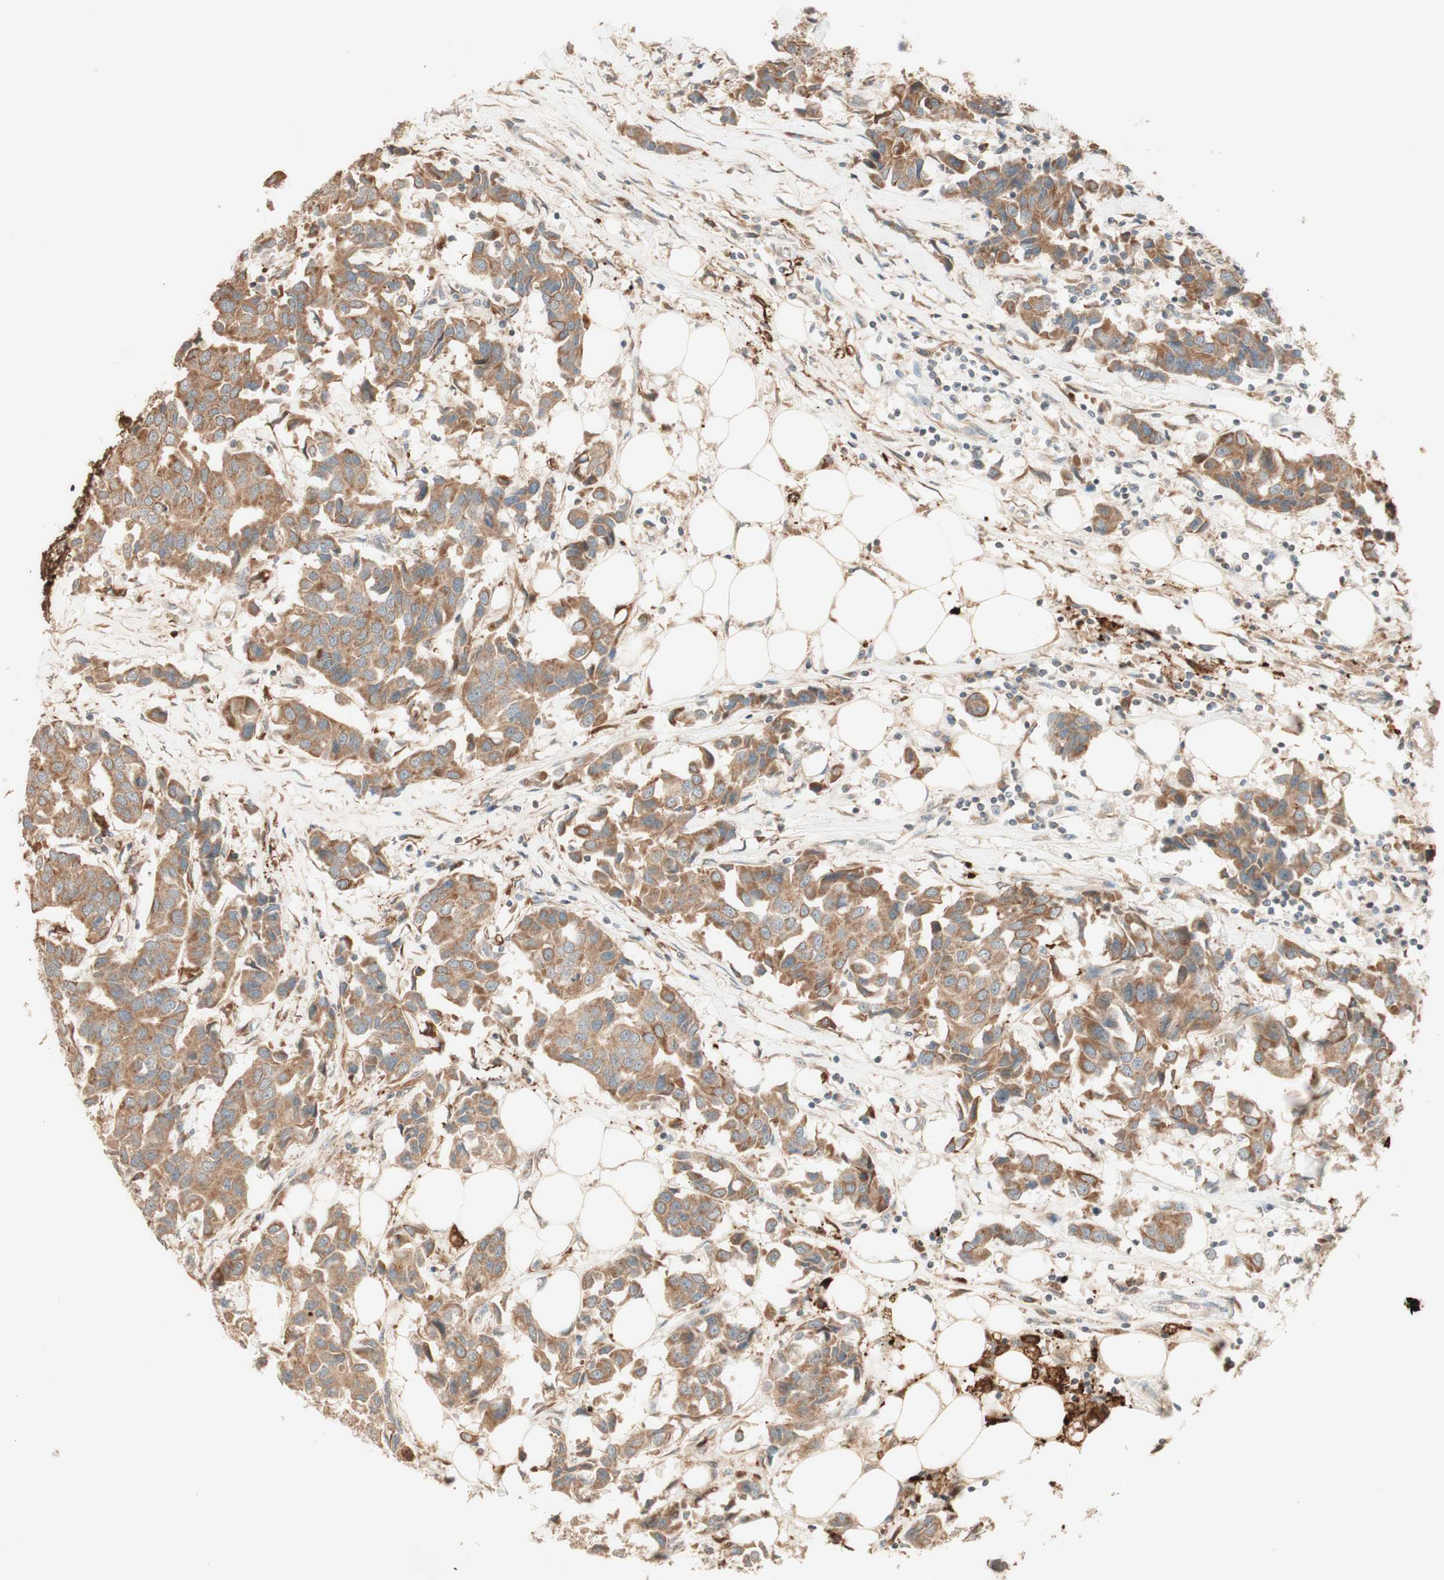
{"staining": {"intensity": "moderate", "quantity": ">75%", "location": "cytoplasmic/membranous"}, "tissue": "breast cancer", "cell_type": "Tumor cells", "image_type": "cancer", "snomed": [{"axis": "morphology", "description": "Duct carcinoma"}, {"axis": "topography", "description": "Breast"}], "caption": "Protein staining of breast cancer (invasive ductal carcinoma) tissue demonstrates moderate cytoplasmic/membranous expression in about >75% of tumor cells.", "gene": "CLCN2", "patient": {"sex": "female", "age": 80}}